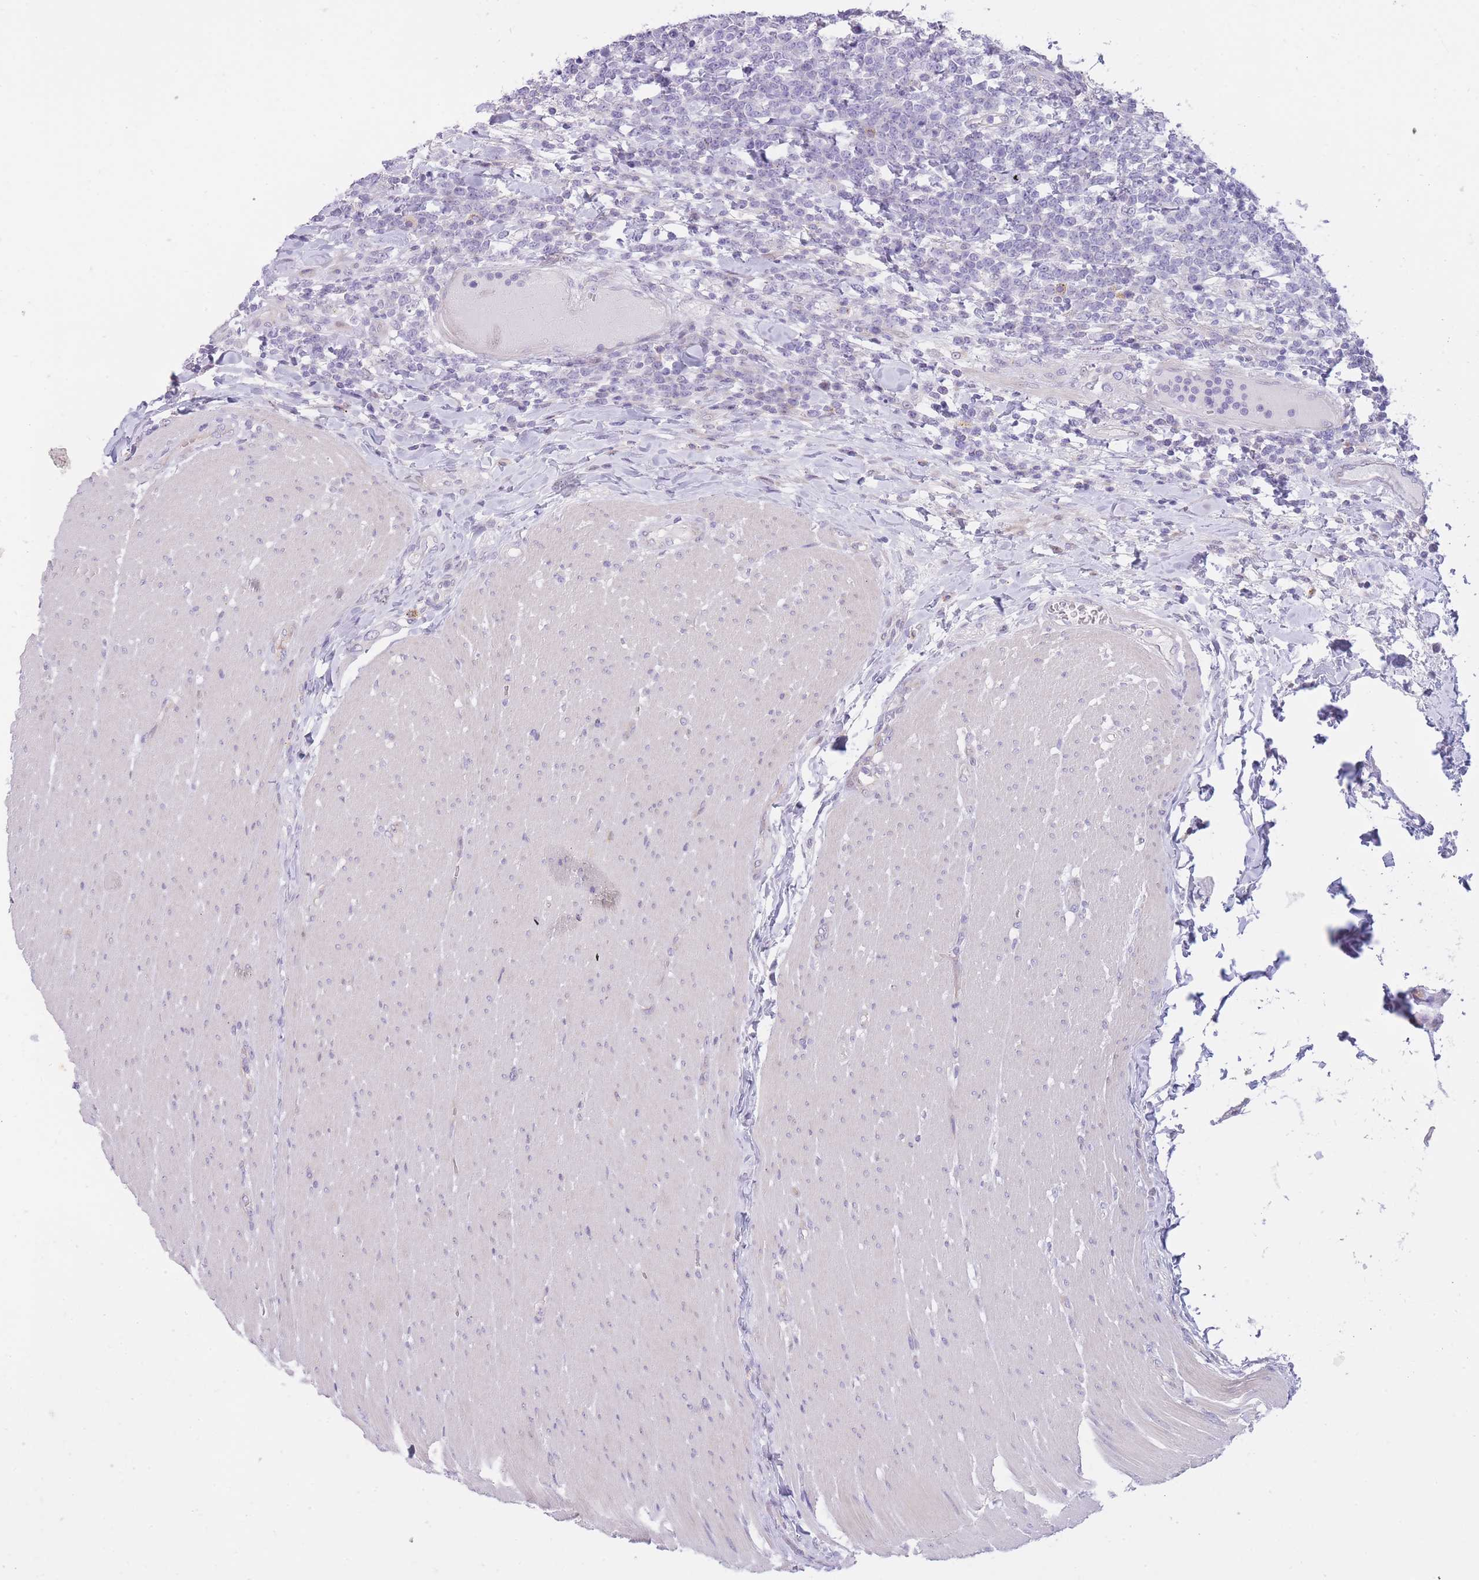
{"staining": {"intensity": "negative", "quantity": "none", "location": "none"}, "tissue": "lymphoma", "cell_type": "Tumor cells", "image_type": "cancer", "snomed": [{"axis": "morphology", "description": "Malignant lymphoma, non-Hodgkin's type, High grade"}, {"axis": "topography", "description": "Small intestine"}], "caption": "IHC image of lymphoma stained for a protein (brown), which reveals no positivity in tumor cells.", "gene": "IMPG1", "patient": {"sex": "male", "age": 8}}